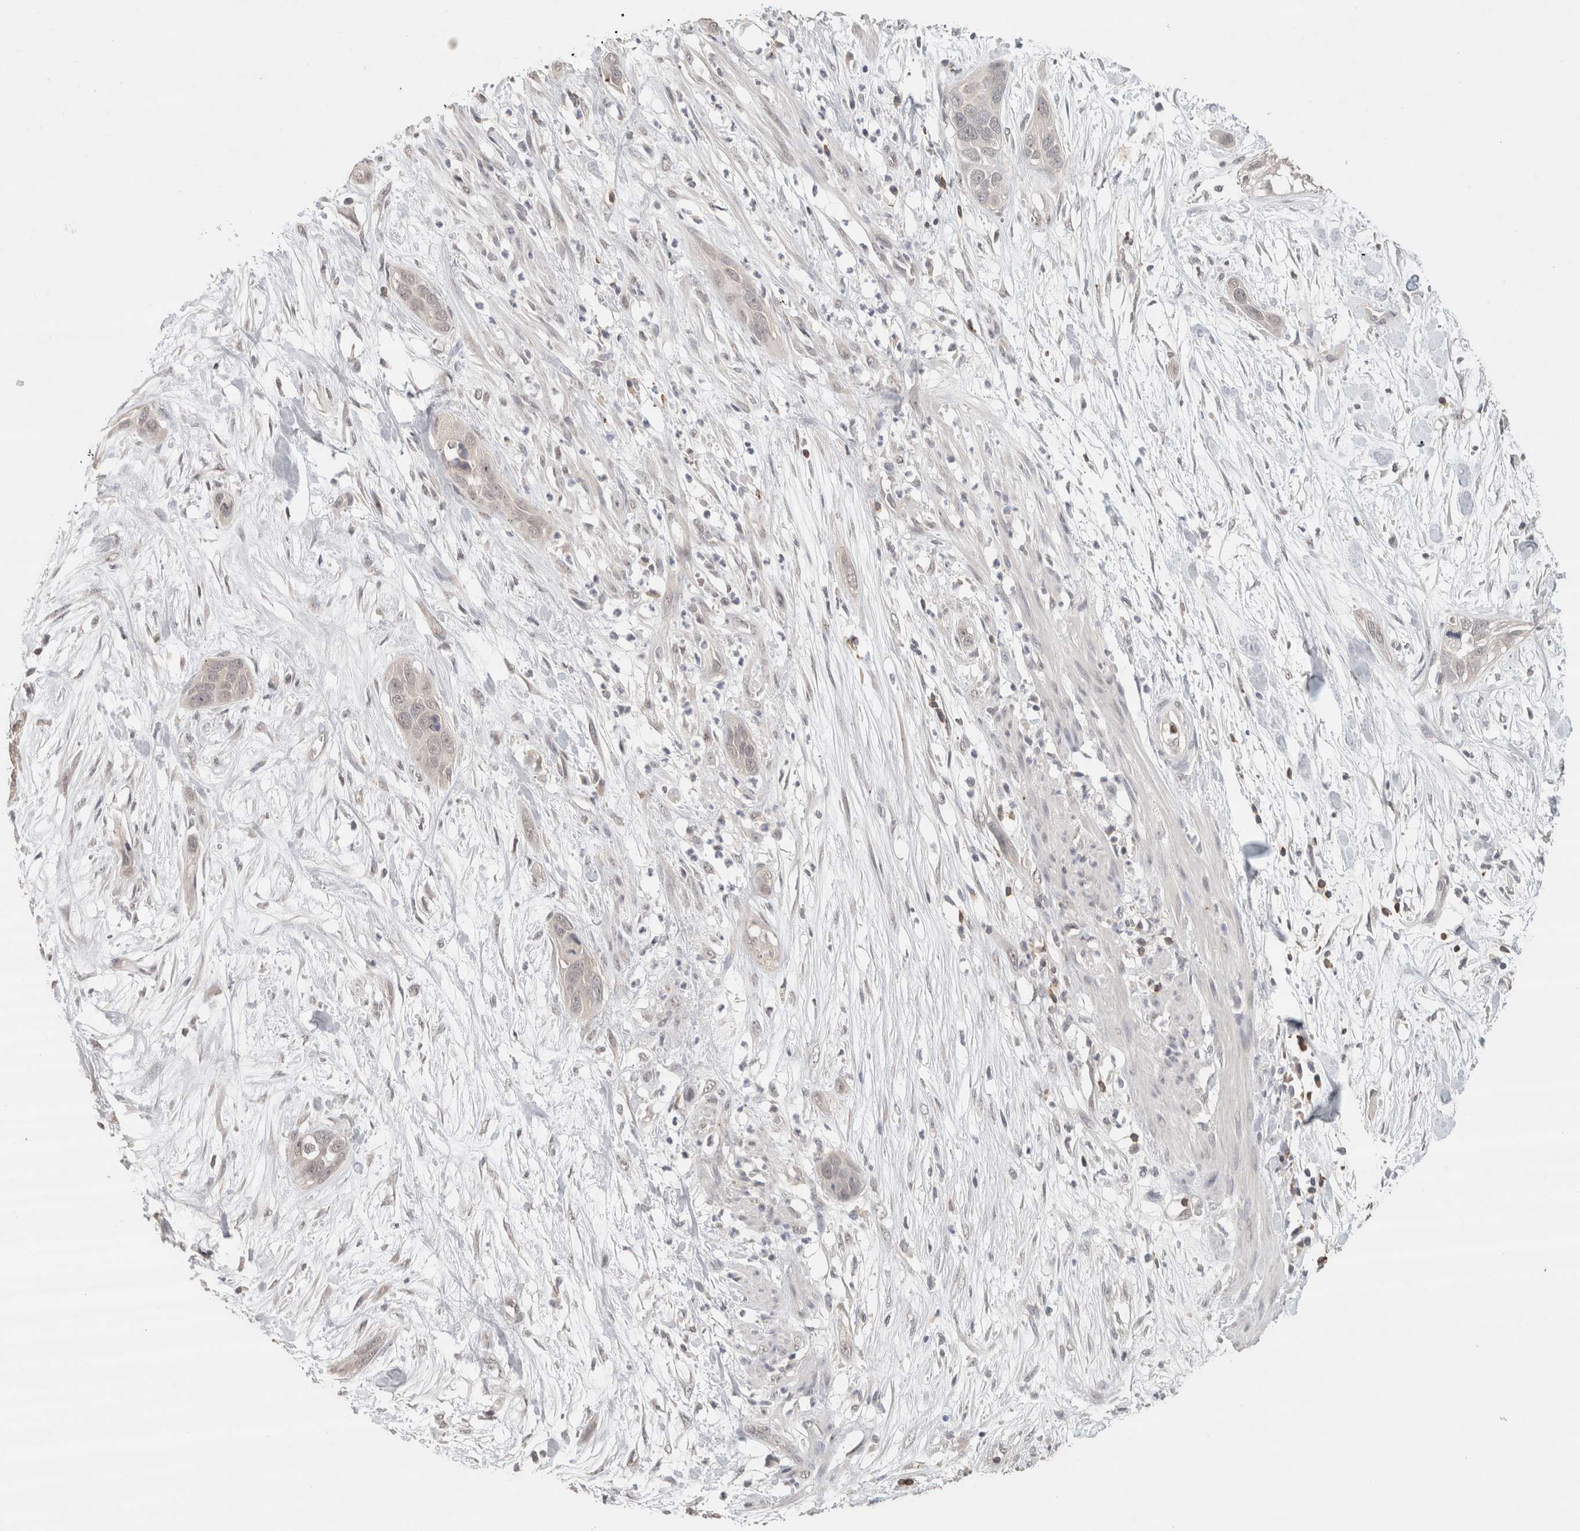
{"staining": {"intensity": "negative", "quantity": "none", "location": "none"}, "tissue": "pancreatic cancer", "cell_type": "Tumor cells", "image_type": "cancer", "snomed": [{"axis": "morphology", "description": "Adenocarcinoma, NOS"}, {"axis": "topography", "description": "Pancreas"}], "caption": "Histopathology image shows no significant protein expression in tumor cells of pancreatic cancer.", "gene": "TRAT1", "patient": {"sex": "female", "age": 60}}